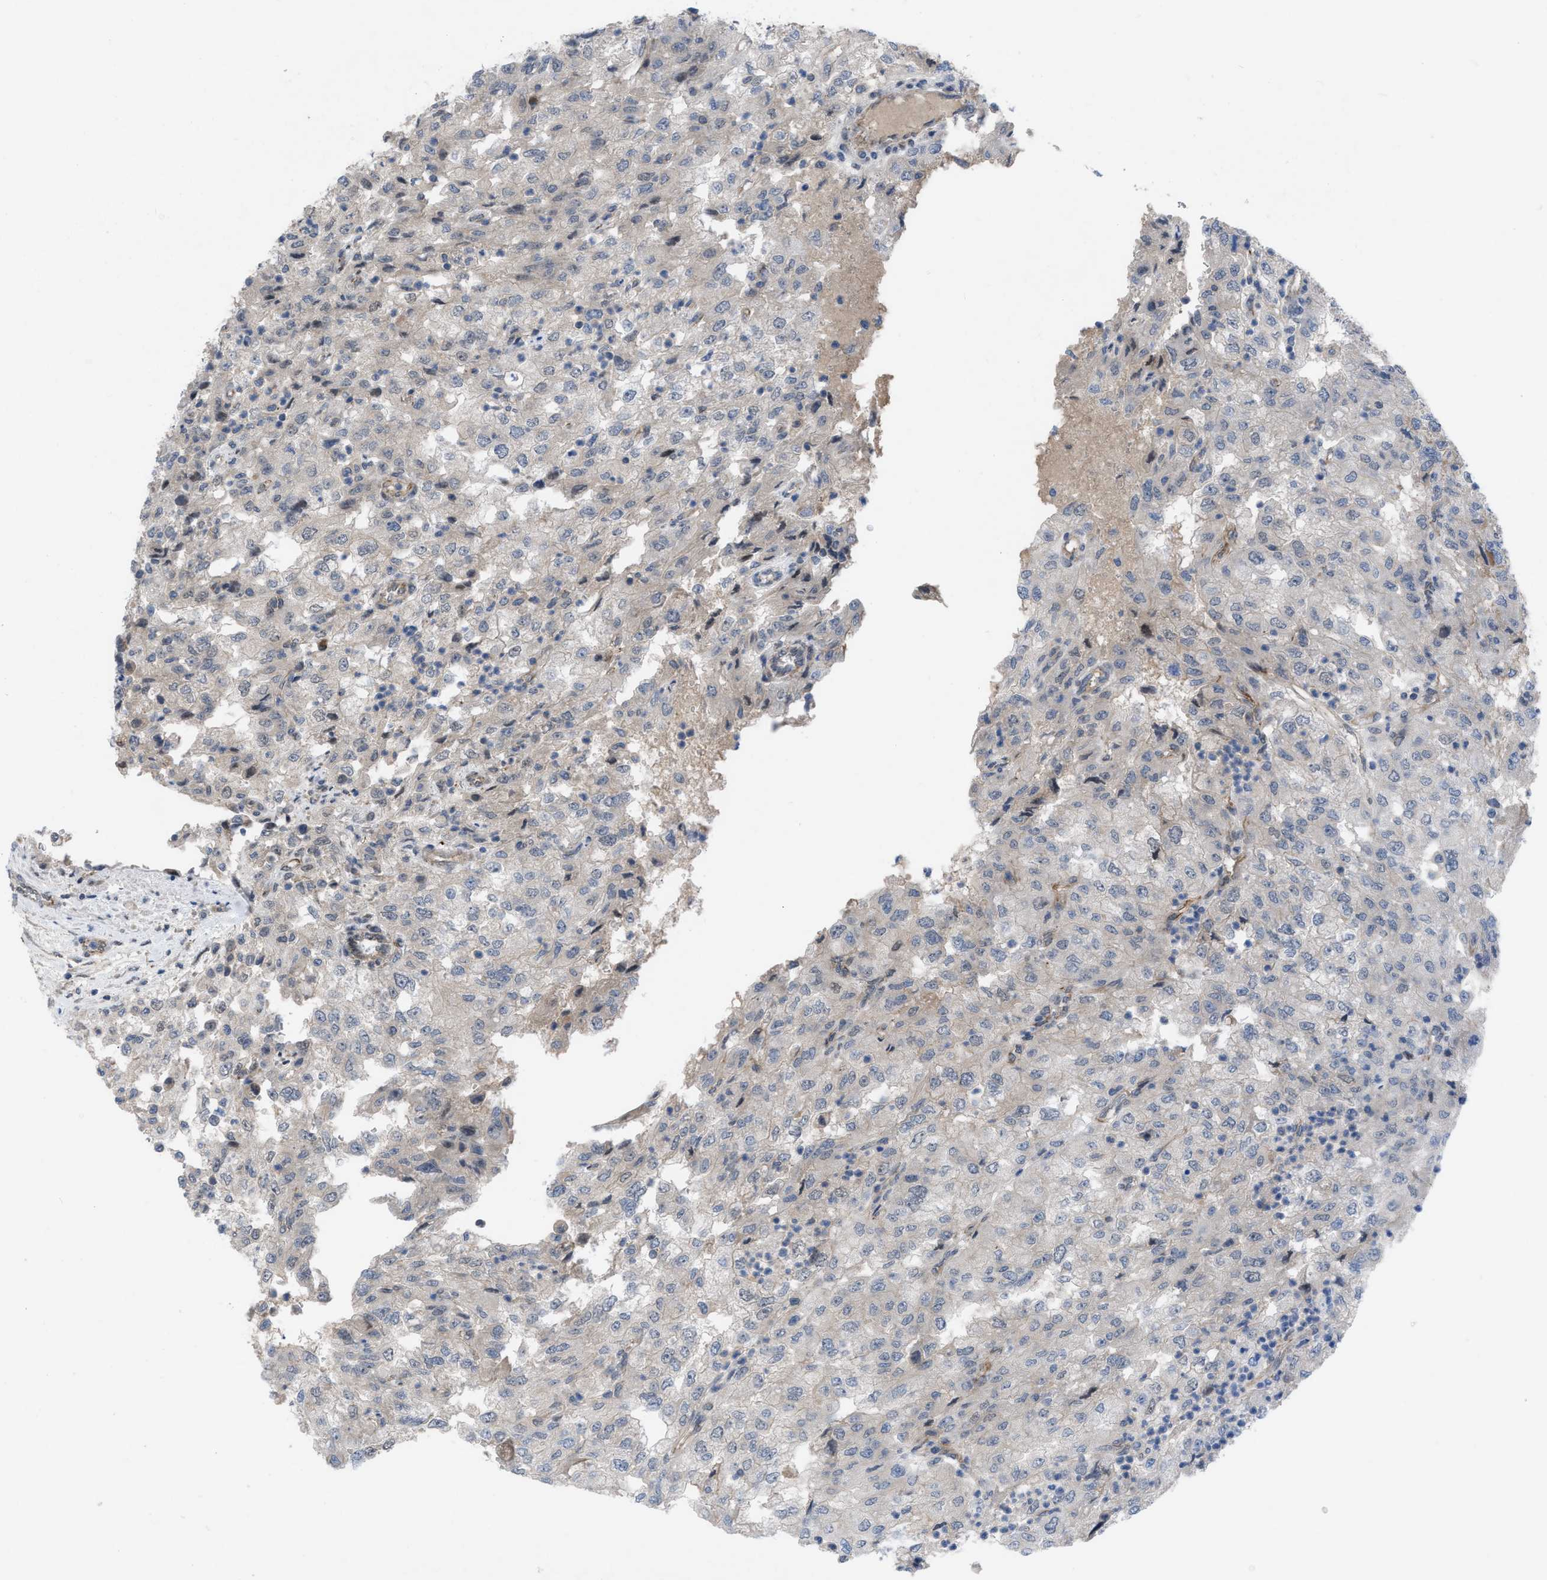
{"staining": {"intensity": "negative", "quantity": "none", "location": "none"}, "tissue": "renal cancer", "cell_type": "Tumor cells", "image_type": "cancer", "snomed": [{"axis": "morphology", "description": "Adenocarcinoma, NOS"}, {"axis": "topography", "description": "Kidney"}], "caption": "DAB immunohistochemical staining of adenocarcinoma (renal) reveals no significant positivity in tumor cells.", "gene": "IL17RE", "patient": {"sex": "female", "age": 54}}